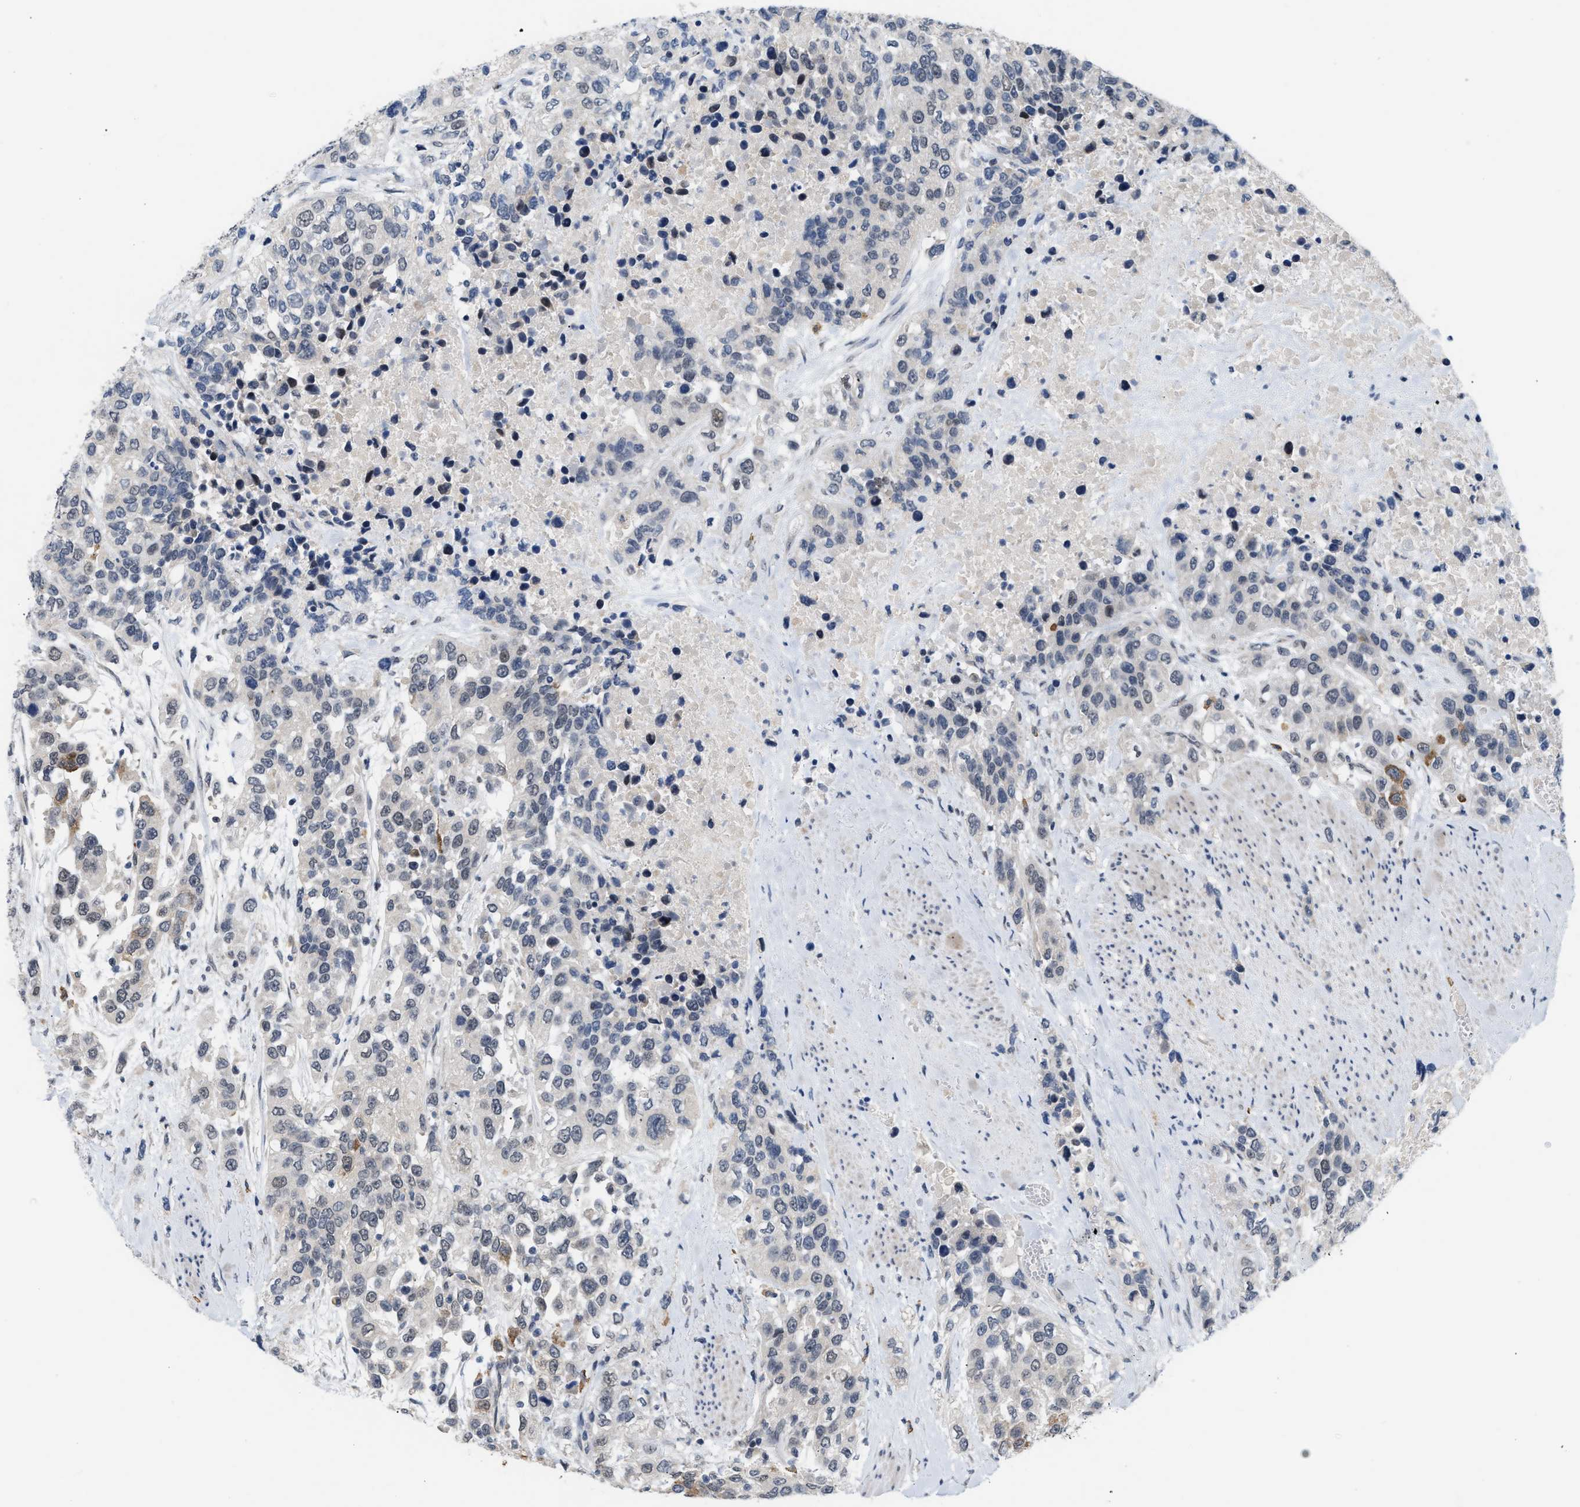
{"staining": {"intensity": "moderate", "quantity": "<25%", "location": "cytoplasmic/membranous"}, "tissue": "urothelial cancer", "cell_type": "Tumor cells", "image_type": "cancer", "snomed": [{"axis": "morphology", "description": "Urothelial carcinoma, High grade"}, {"axis": "topography", "description": "Urinary bladder"}], "caption": "An IHC micrograph of tumor tissue is shown. Protein staining in brown labels moderate cytoplasmic/membranous positivity in urothelial cancer within tumor cells.", "gene": "TXNRD3", "patient": {"sex": "female", "age": 80}}